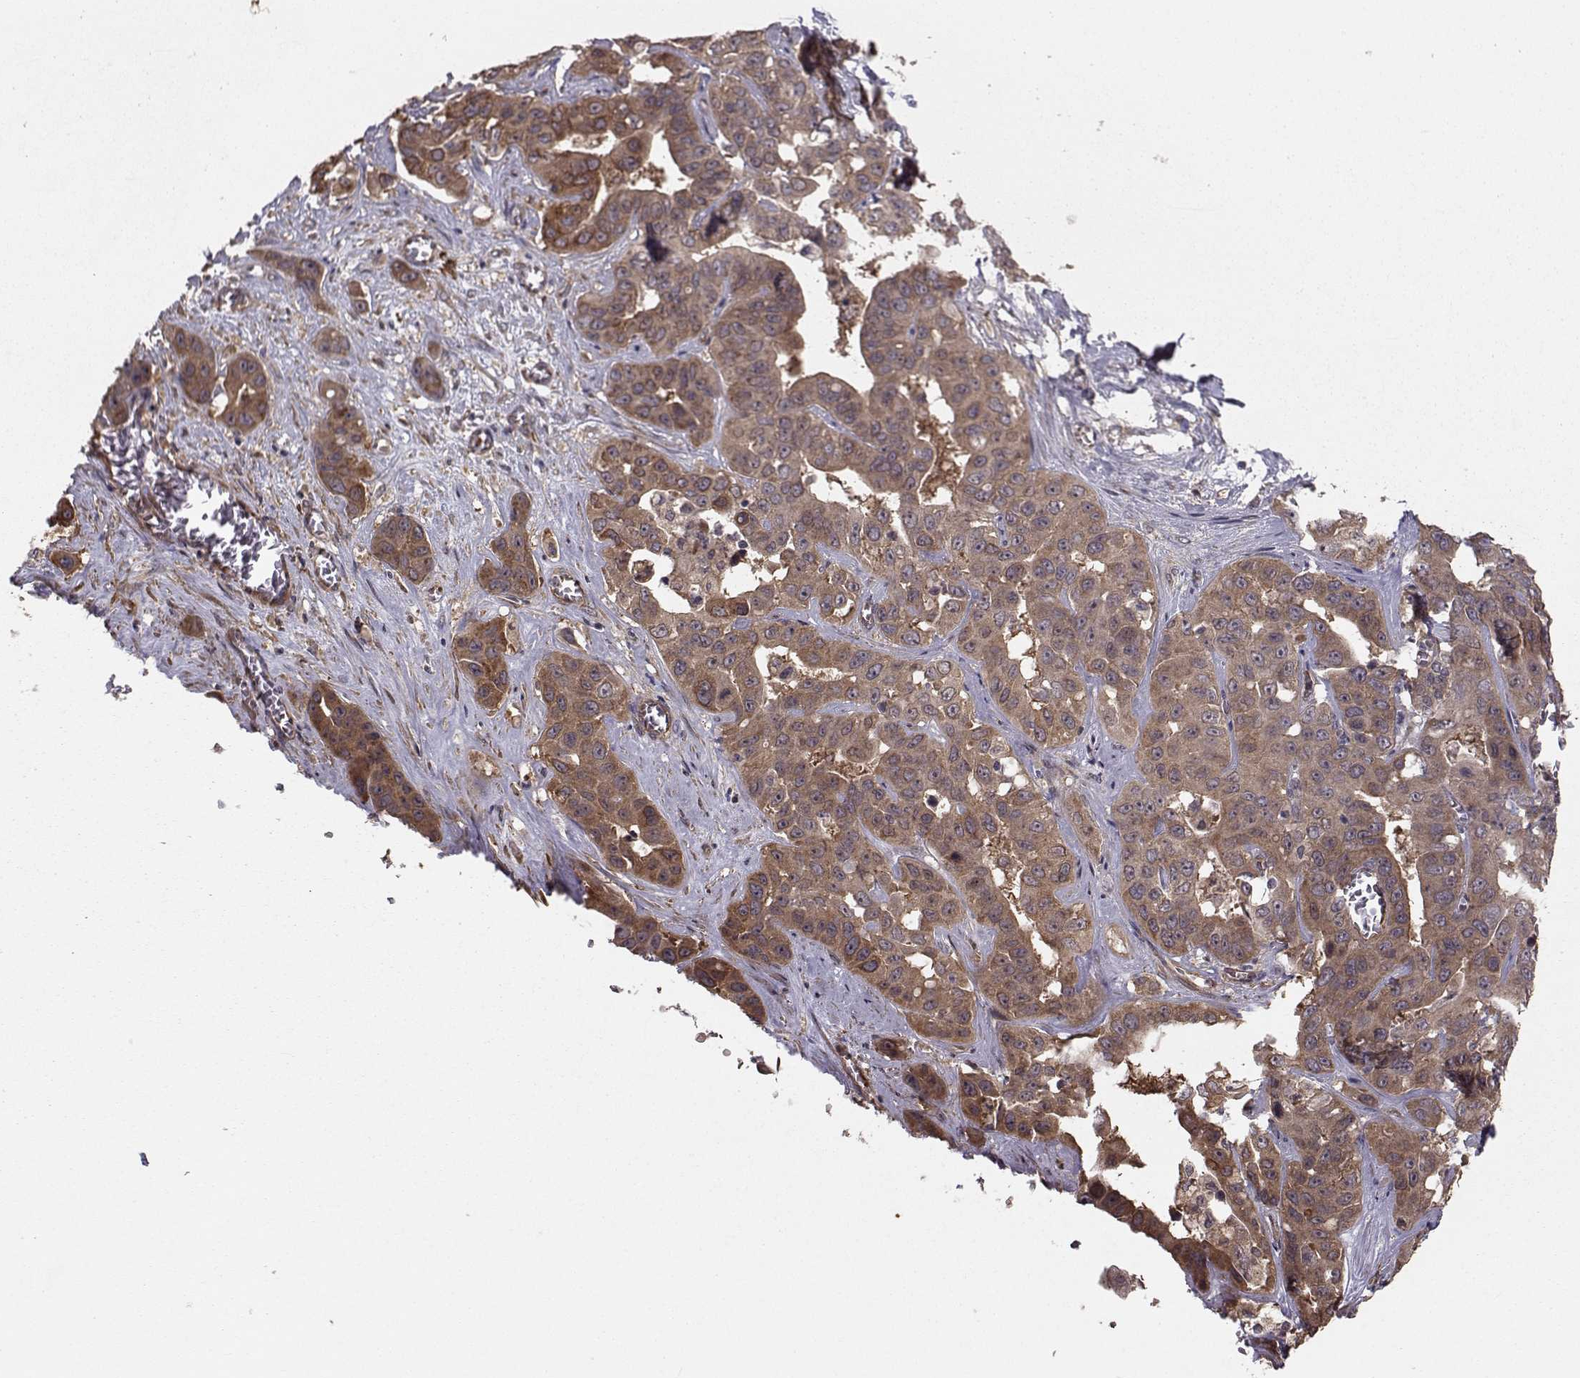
{"staining": {"intensity": "moderate", "quantity": ">75%", "location": "cytoplasmic/membranous"}, "tissue": "liver cancer", "cell_type": "Tumor cells", "image_type": "cancer", "snomed": [{"axis": "morphology", "description": "Cholangiocarcinoma"}, {"axis": "topography", "description": "Liver"}], "caption": "An immunohistochemistry image of tumor tissue is shown. Protein staining in brown labels moderate cytoplasmic/membranous positivity in cholangiocarcinoma (liver) within tumor cells. Nuclei are stained in blue.", "gene": "TRIP10", "patient": {"sex": "female", "age": 52}}